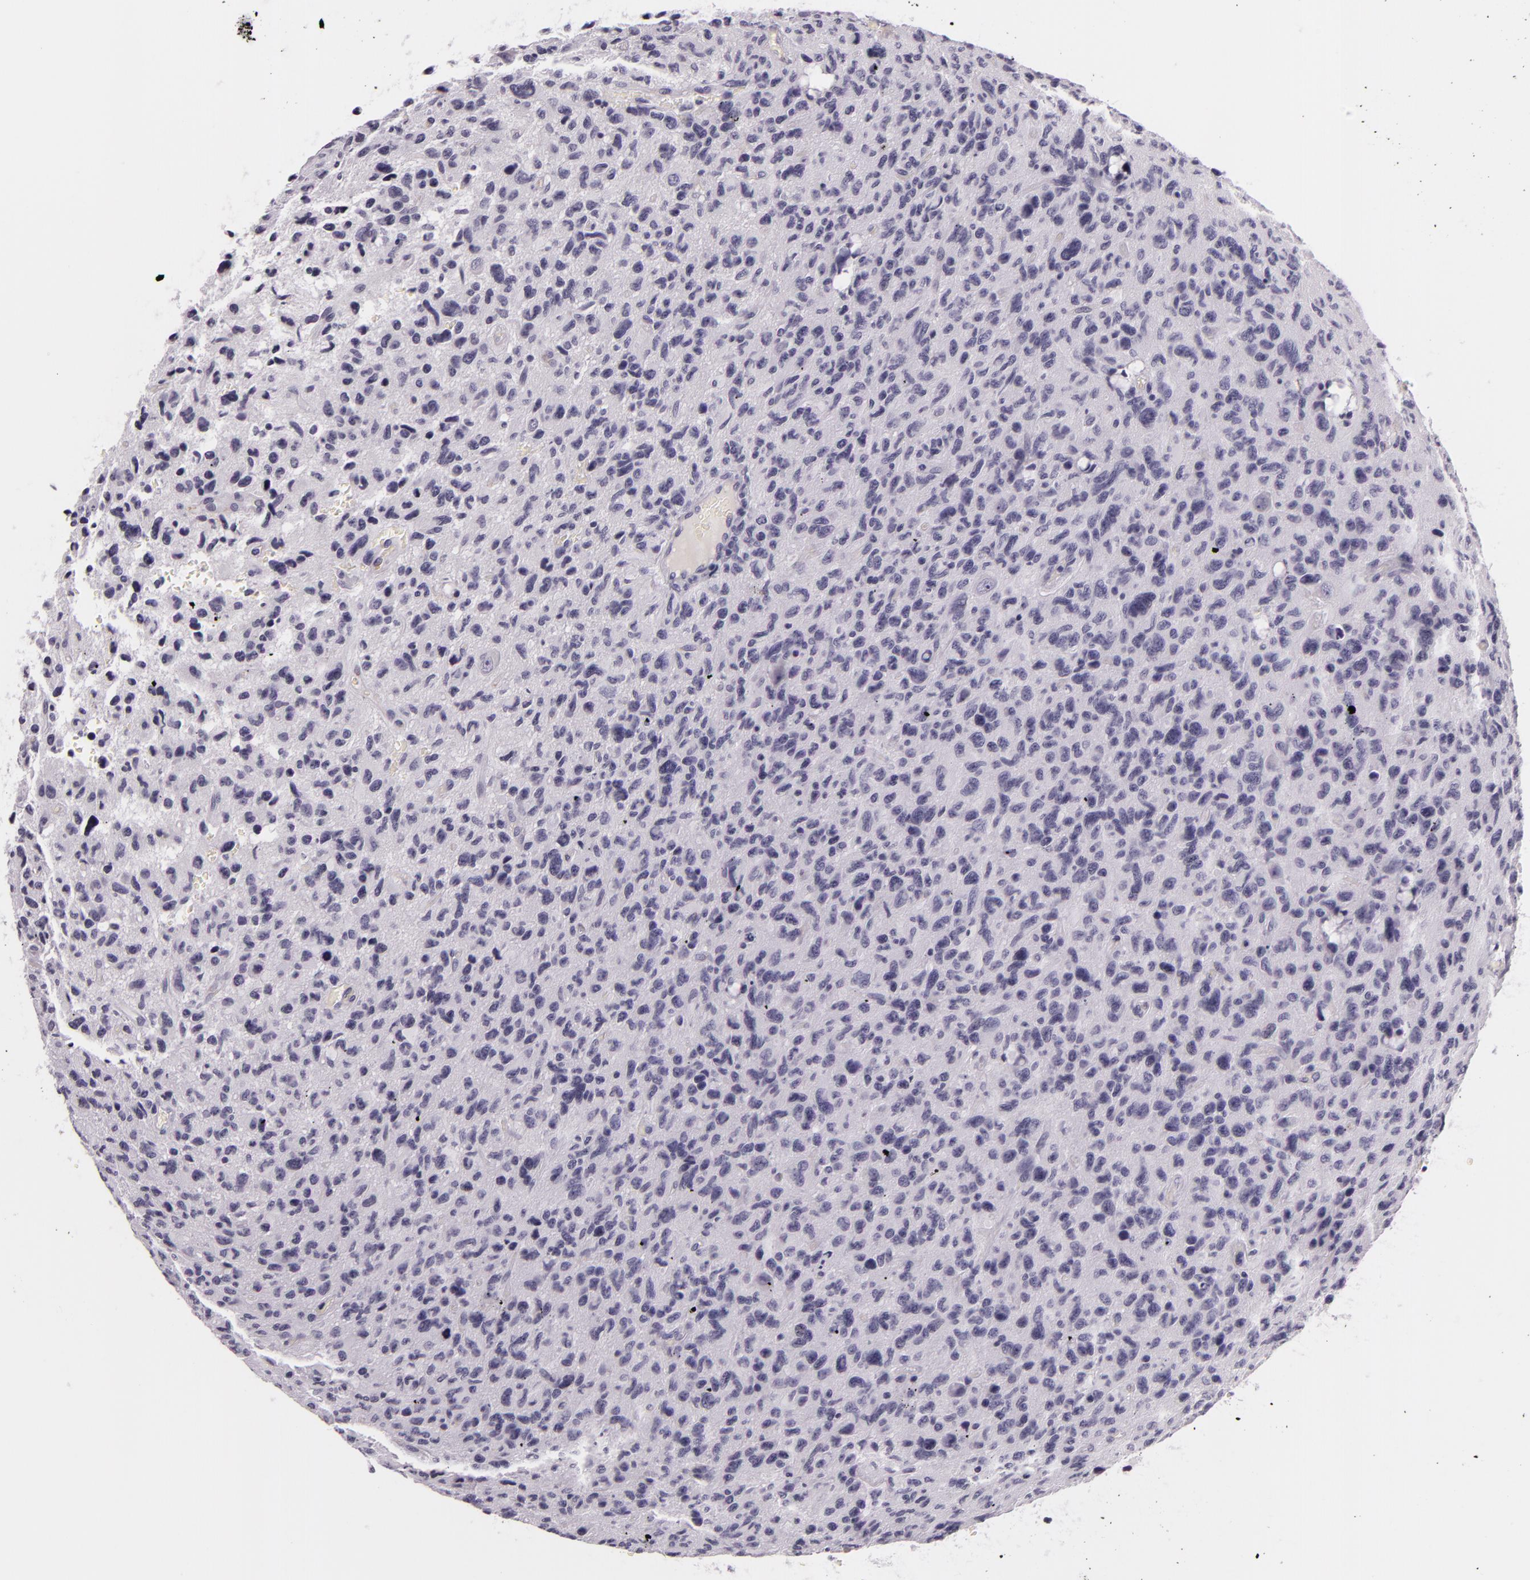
{"staining": {"intensity": "negative", "quantity": "none", "location": "none"}, "tissue": "glioma", "cell_type": "Tumor cells", "image_type": "cancer", "snomed": [{"axis": "morphology", "description": "Glioma, malignant, High grade"}, {"axis": "topography", "description": "Brain"}], "caption": "High power microscopy micrograph of an immunohistochemistry (IHC) photomicrograph of malignant glioma (high-grade), revealing no significant staining in tumor cells.", "gene": "DLG4", "patient": {"sex": "female", "age": 60}}